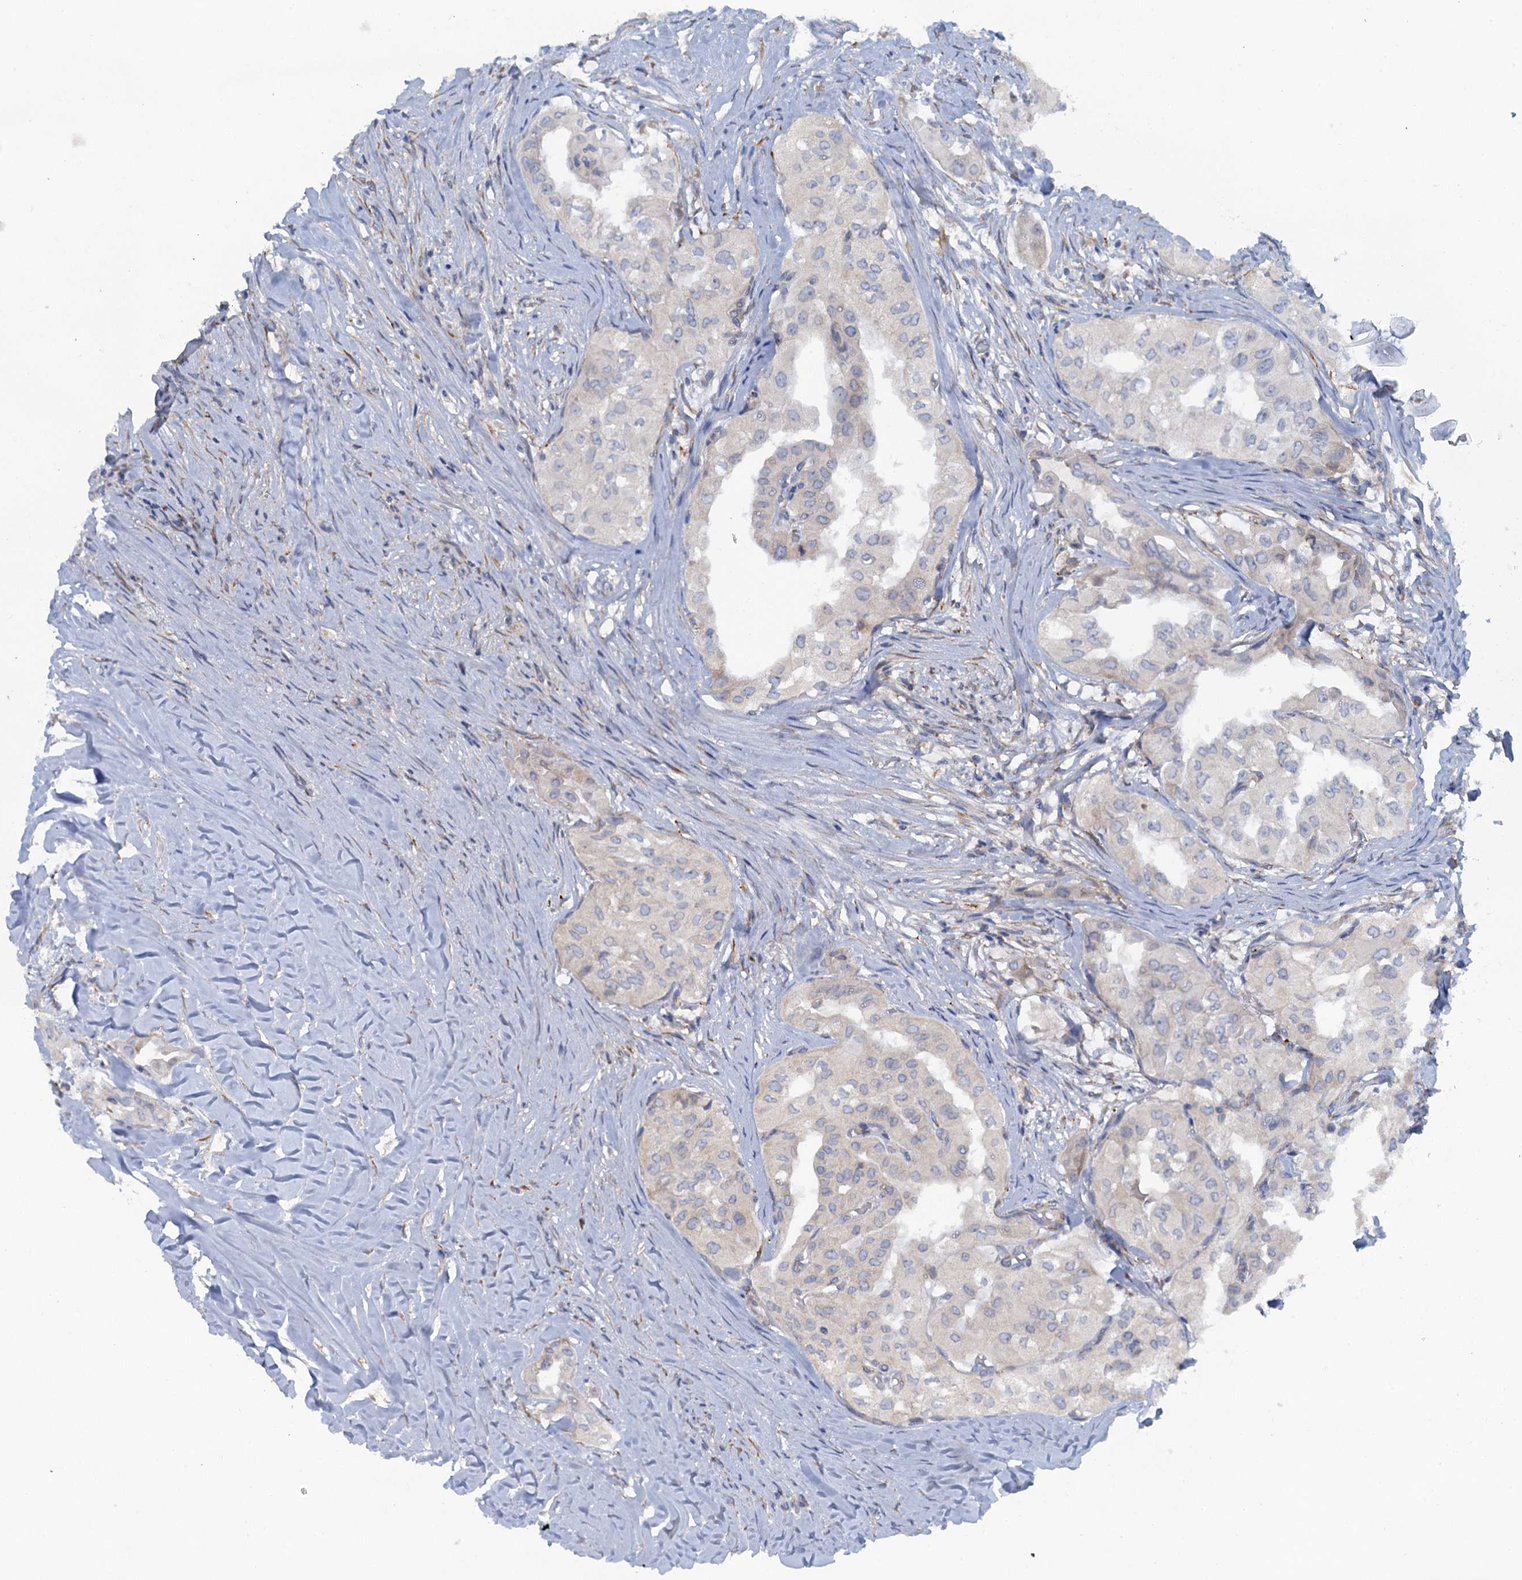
{"staining": {"intensity": "negative", "quantity": "none", "location": "none"}, "tissue": "thyroid cancer", "cell_type": "Tumor cells", "image_type": "cancer", "snomed": [{"axis": "morphology", "description": "Papillary adenocarcinoma, NOS"}, {"axis": "topography", "description": "Thyroid gland"}], "caption": "Thyroid cancer (papillary adenocarcinoma) was stained to show a protein in brown. There is no significant expression in tumor cells. Nuclei are stained in blue.", "gene": "POGLUT3", "patient": {"sex": "female", "age": 59}}